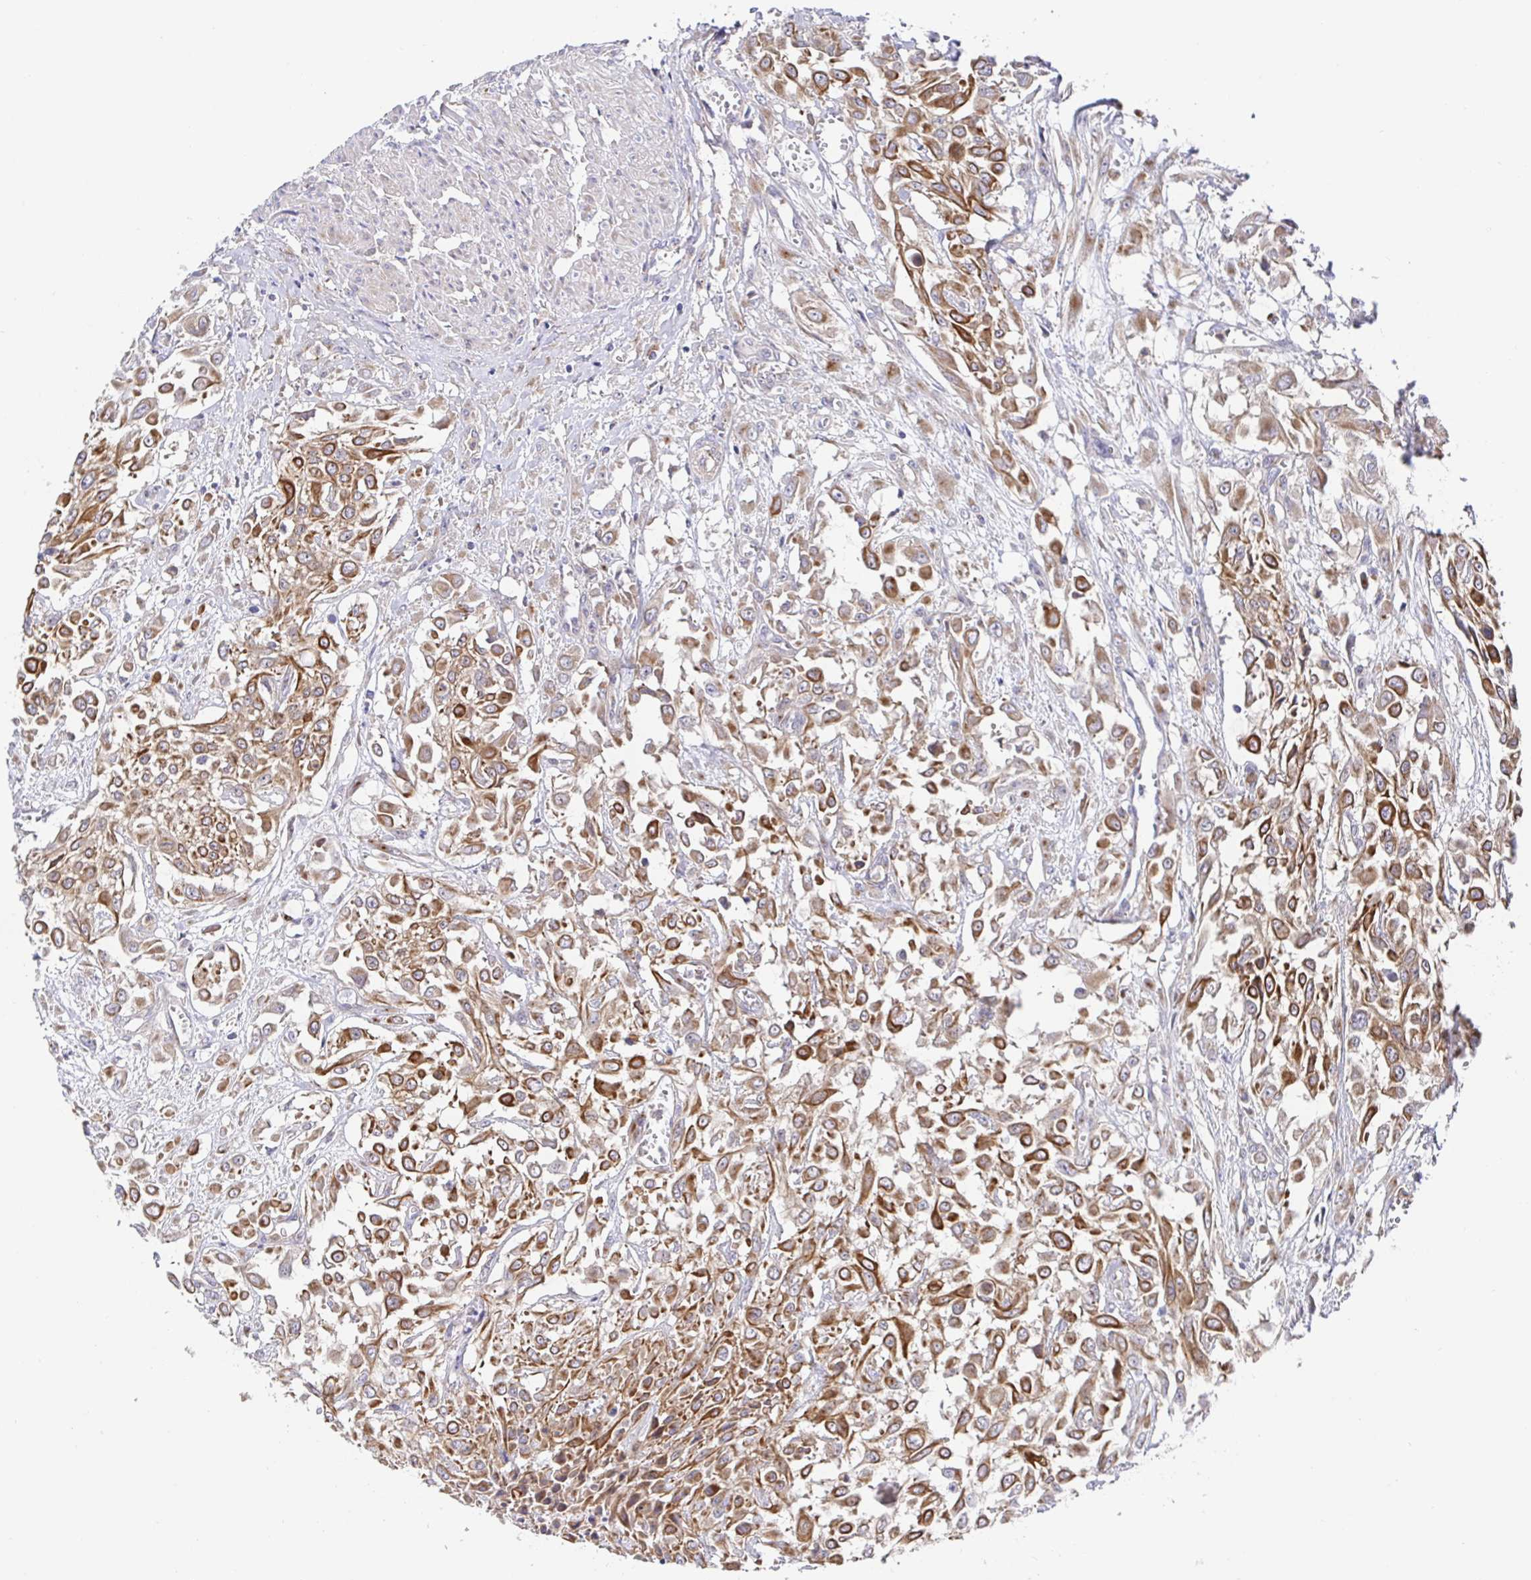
{"staining": {"intensity": "moderate", "quantity": ">75%", "location": "cytoplasmic/membranous"}, "tissue": "urothelial cancer", "cell_type": "Tumor cells", "image_type": "cancer", "snomed": [{"axis": "morphology", "description": "Urothelial carcinoma, High grade"}, {"axis": "topography", "description": "Urinary bladder"}], "caption": "Moderate cytoplasmic/membranous protein expression is identified in approximately >75% of tumor cells in urothelial carcinoma (high-grade). The protein is stained brown, and the nuclei are stained in blue (DAB IHC with brightfield microscopy, high magnification).", "gene": "GOLGA1", "patient": {"sex": "male", "age": 57}}